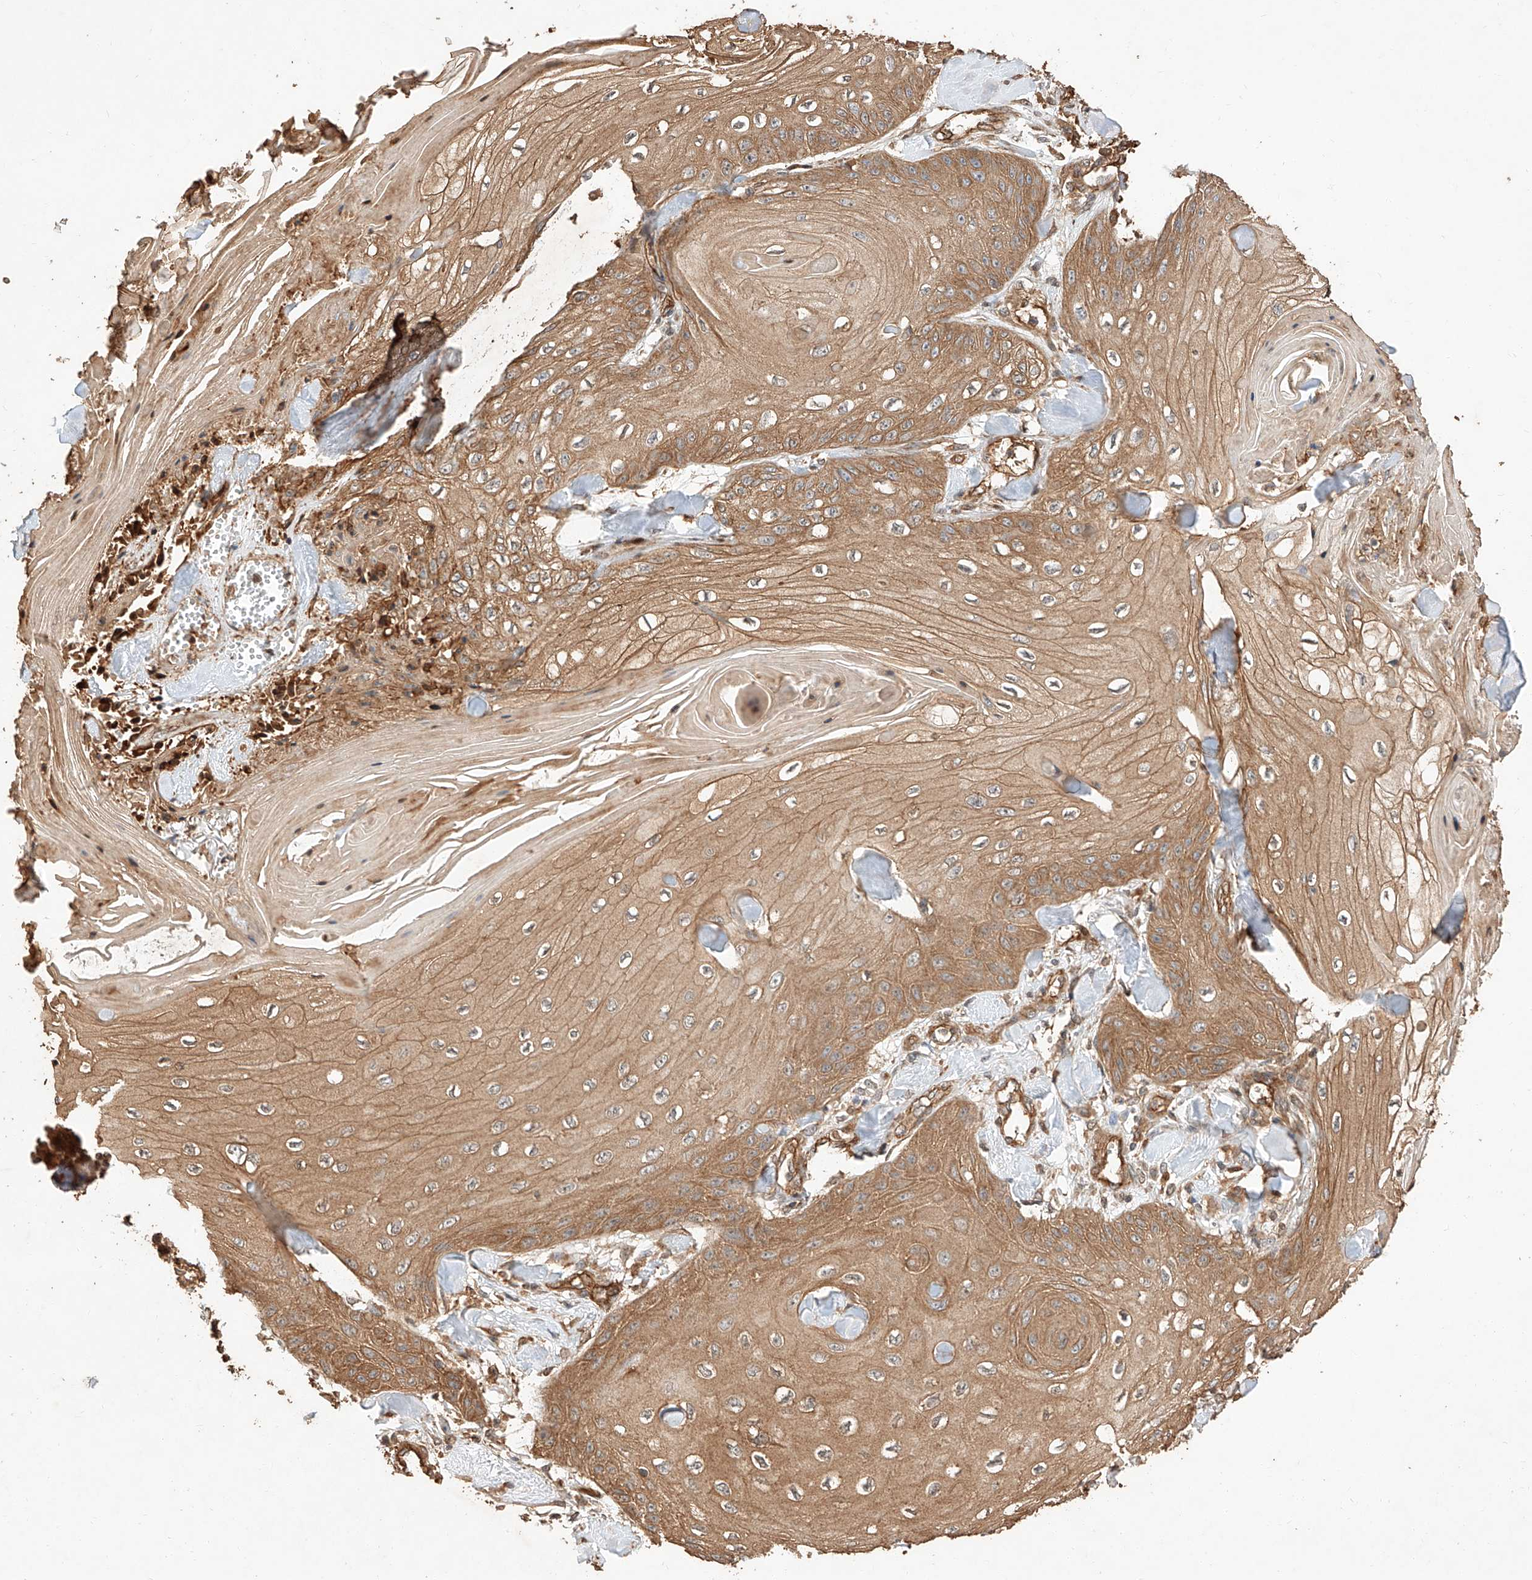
{"staining": {"intensity": "moderate", "quantity": ">75%", "location": "cytoplasmic/membranous"}, "tissue": "skin cancer", "cell_type": "Tumor cells", "image_type": "cancer", "snomed": [{"axis": "morphology", "description": "Squamous cell carcinoma, NOS"}, {"axis": "topography", "description": "Skin"}], "caption": "Tumor cells display medium levels of moderate cytoplasmic/membranous expression in approximately >75% of cells in skin cancer (squamous cell carcinoma).", "gene": "GHDC", "patient": {"sex": "male", "age": 74}}